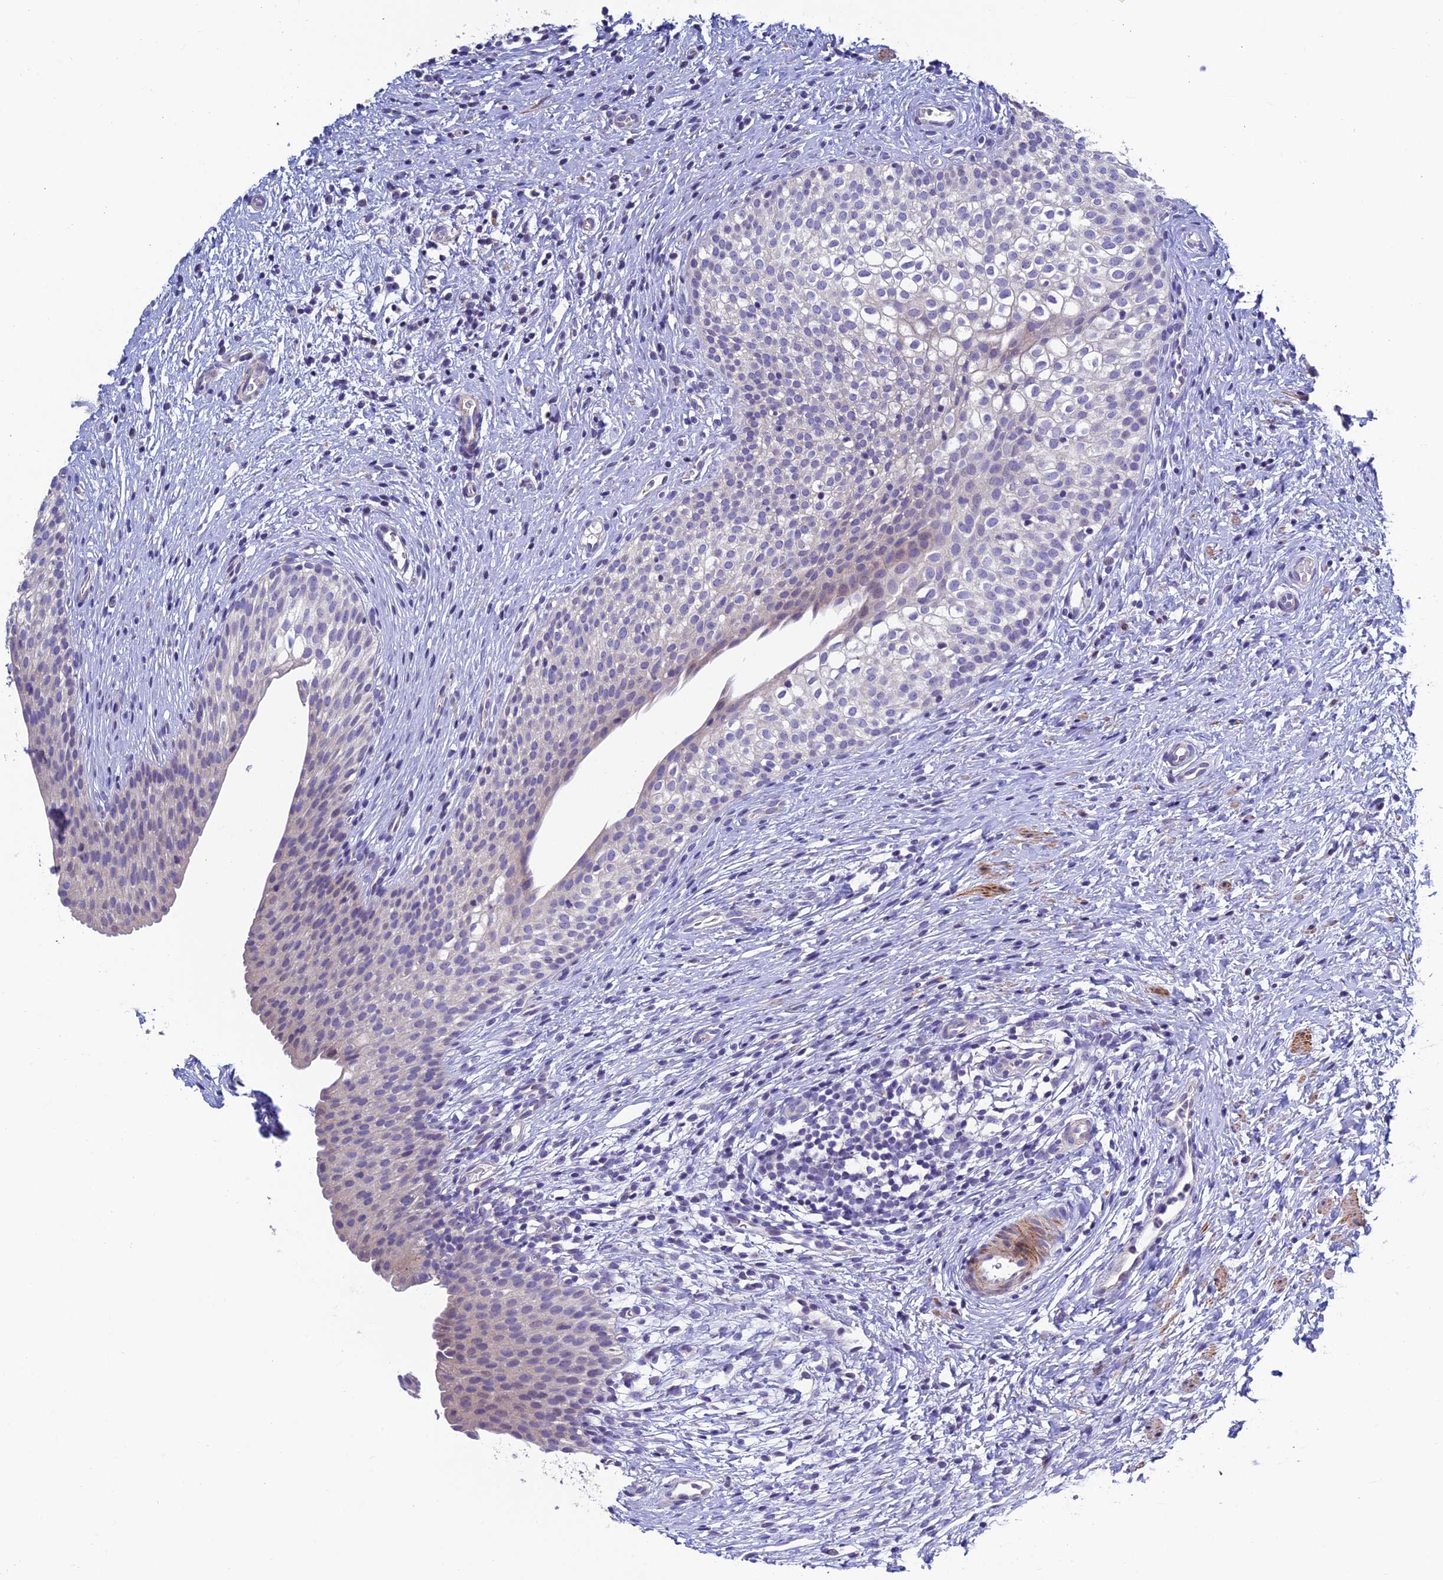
{"staining": {"intensity": "negative", "quantity": "none", "location": "none"}, "tissue": "urinary bladder", "cell_type": "Urothelial cells", "image_type": "normal", "snomed": [{"axis": "morphology", "description": "Normal tissue, NOS"}, {"axis": "topography", "description": "Urinary bladder"}], "caption": "There is no significant positivity in urothelial cells of urinary bladder. Nuclei are stained in blue.", "gene": "FAM178B", "patient": {"sex": "male", "age": 1}}